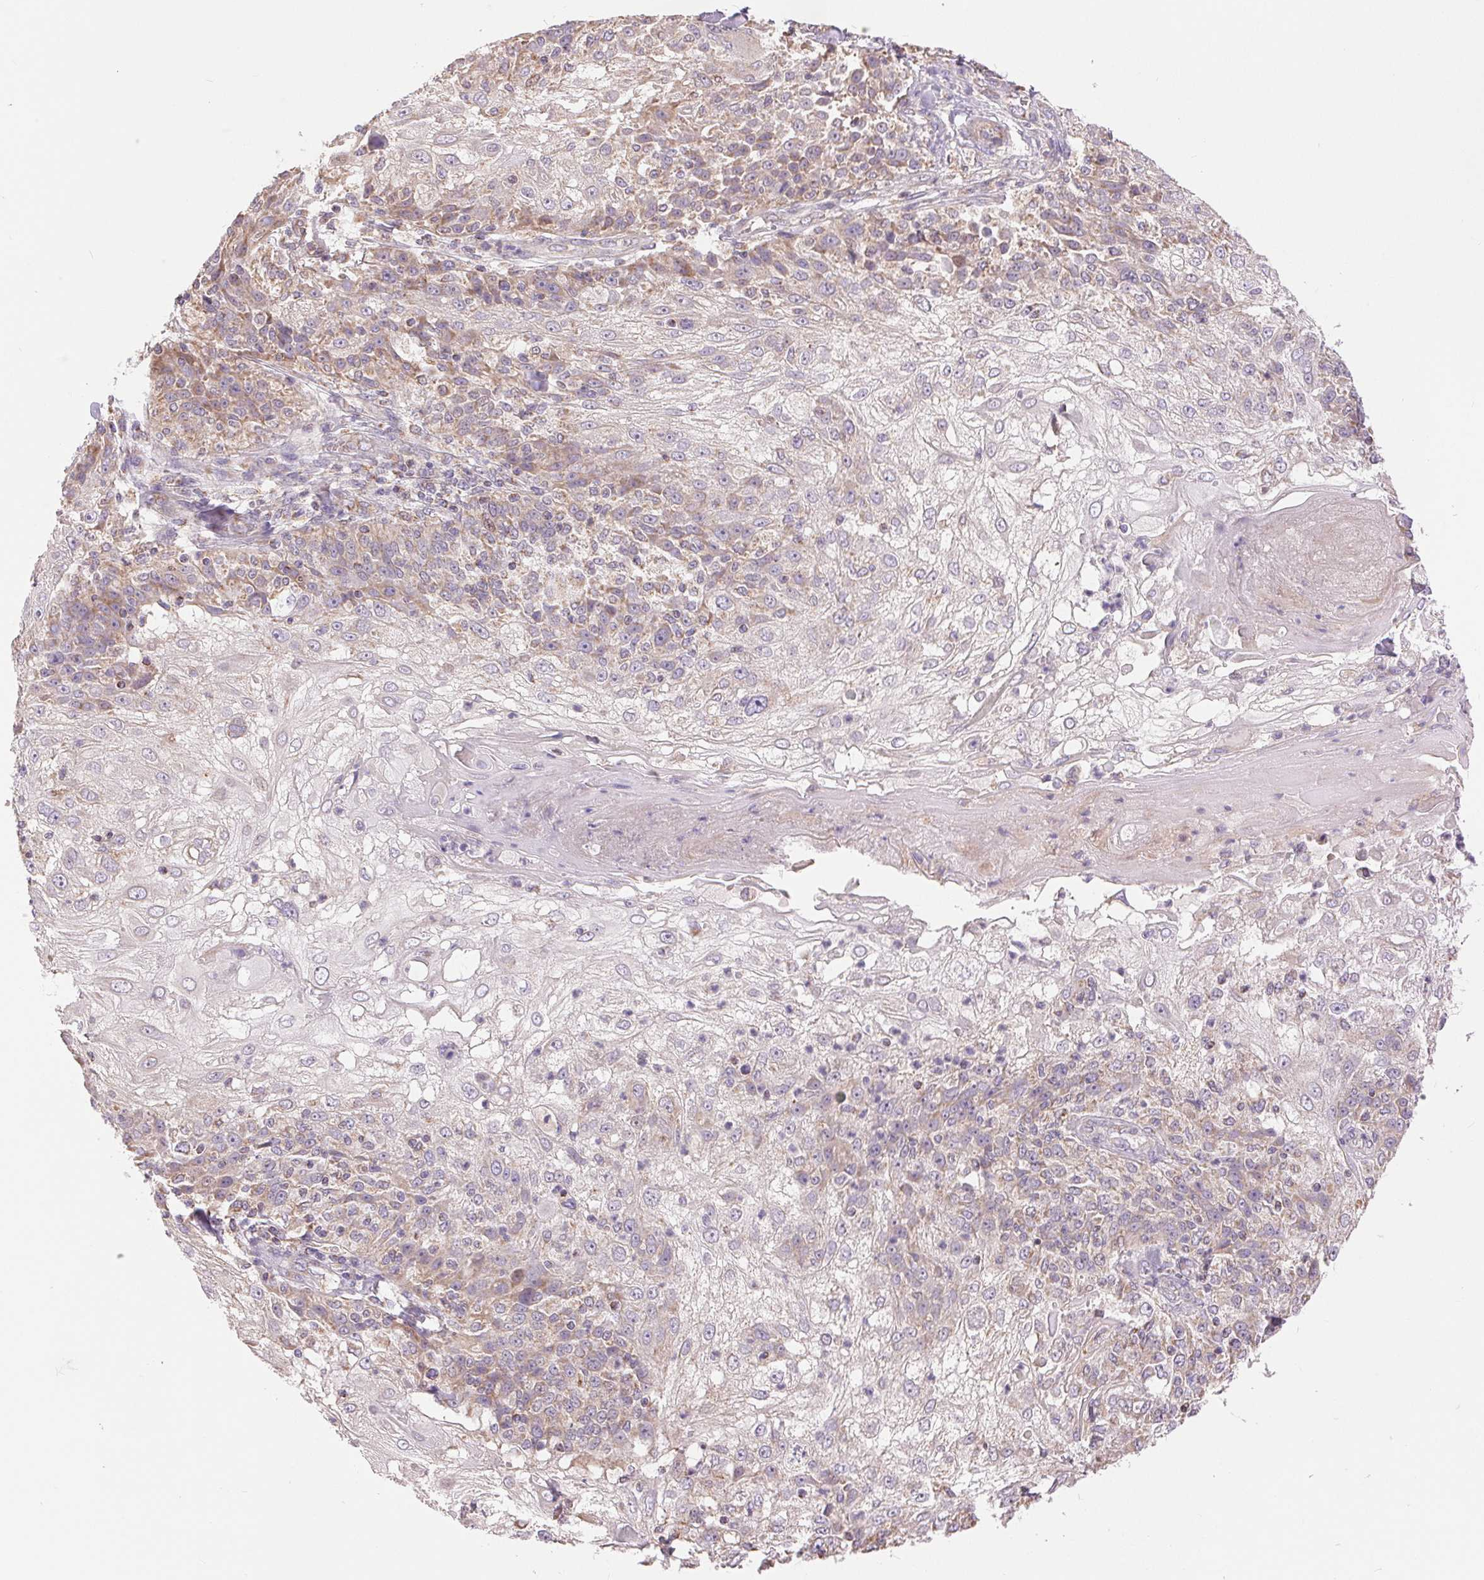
{"staining": {"intensity": "weak", "quantity": "<25%", "location": "cytoplasmic/membranous"}, "tissue": "skin cancer", "cell_type": "Tumor cells", "image_type": "cancer", "snomed": [{"axis": "morphology", "description": "Normal tissue, NOS"}, {"axis": "morphology", "description": "Squamous cell carcinoma, NOS"}, {"axis": "topography", "description": "Skin"}], "caption": "DAB (3,3'-diaminobenzidine) immunohistochemical staining of human skin squamous cell carcinoma exhibits no significant staining in tumor cells.", "gene": "DGUOK", "patient": {"sex": "female", "age": 83}}